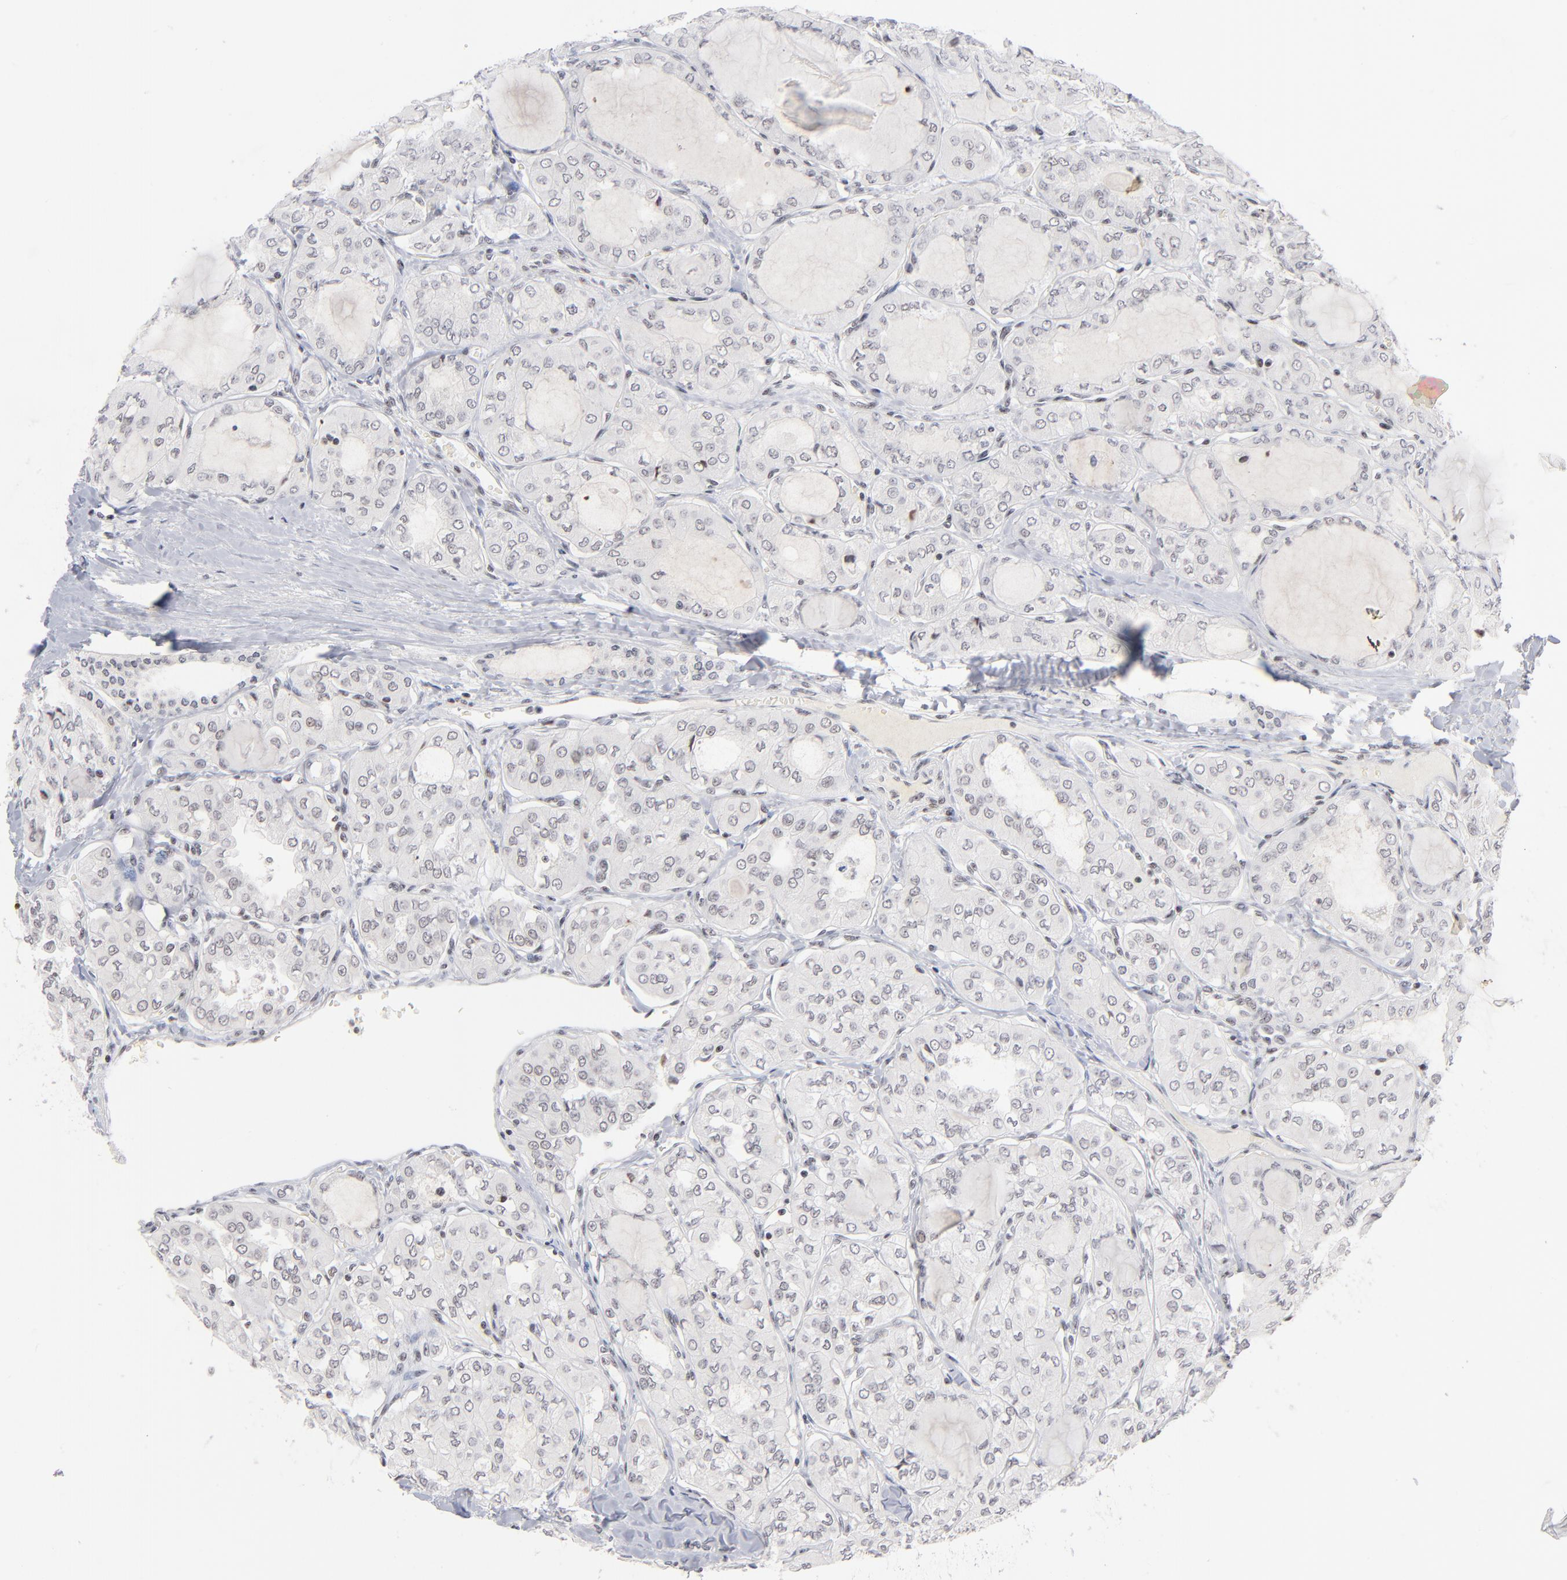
{"staining": {"intensity": "negative", "quantity": "none", "location": "none"}, "tissue": "thyroid cancer", "cell_type": "Tumor cells", "image_type": "cancer", "snomed": [{"axis": "morphology", "description": "Papillary adenocarcinoma, NOS"}, {"axis": "topography", "description": "Thyroid gland"}], "caption": "This is an IHC histopathology image of thyroid papillary adenocarcinoma. There is no staining in tumor cells.", "gene": "ZNF143", "patient": {"sex": "male", "age": 20}}